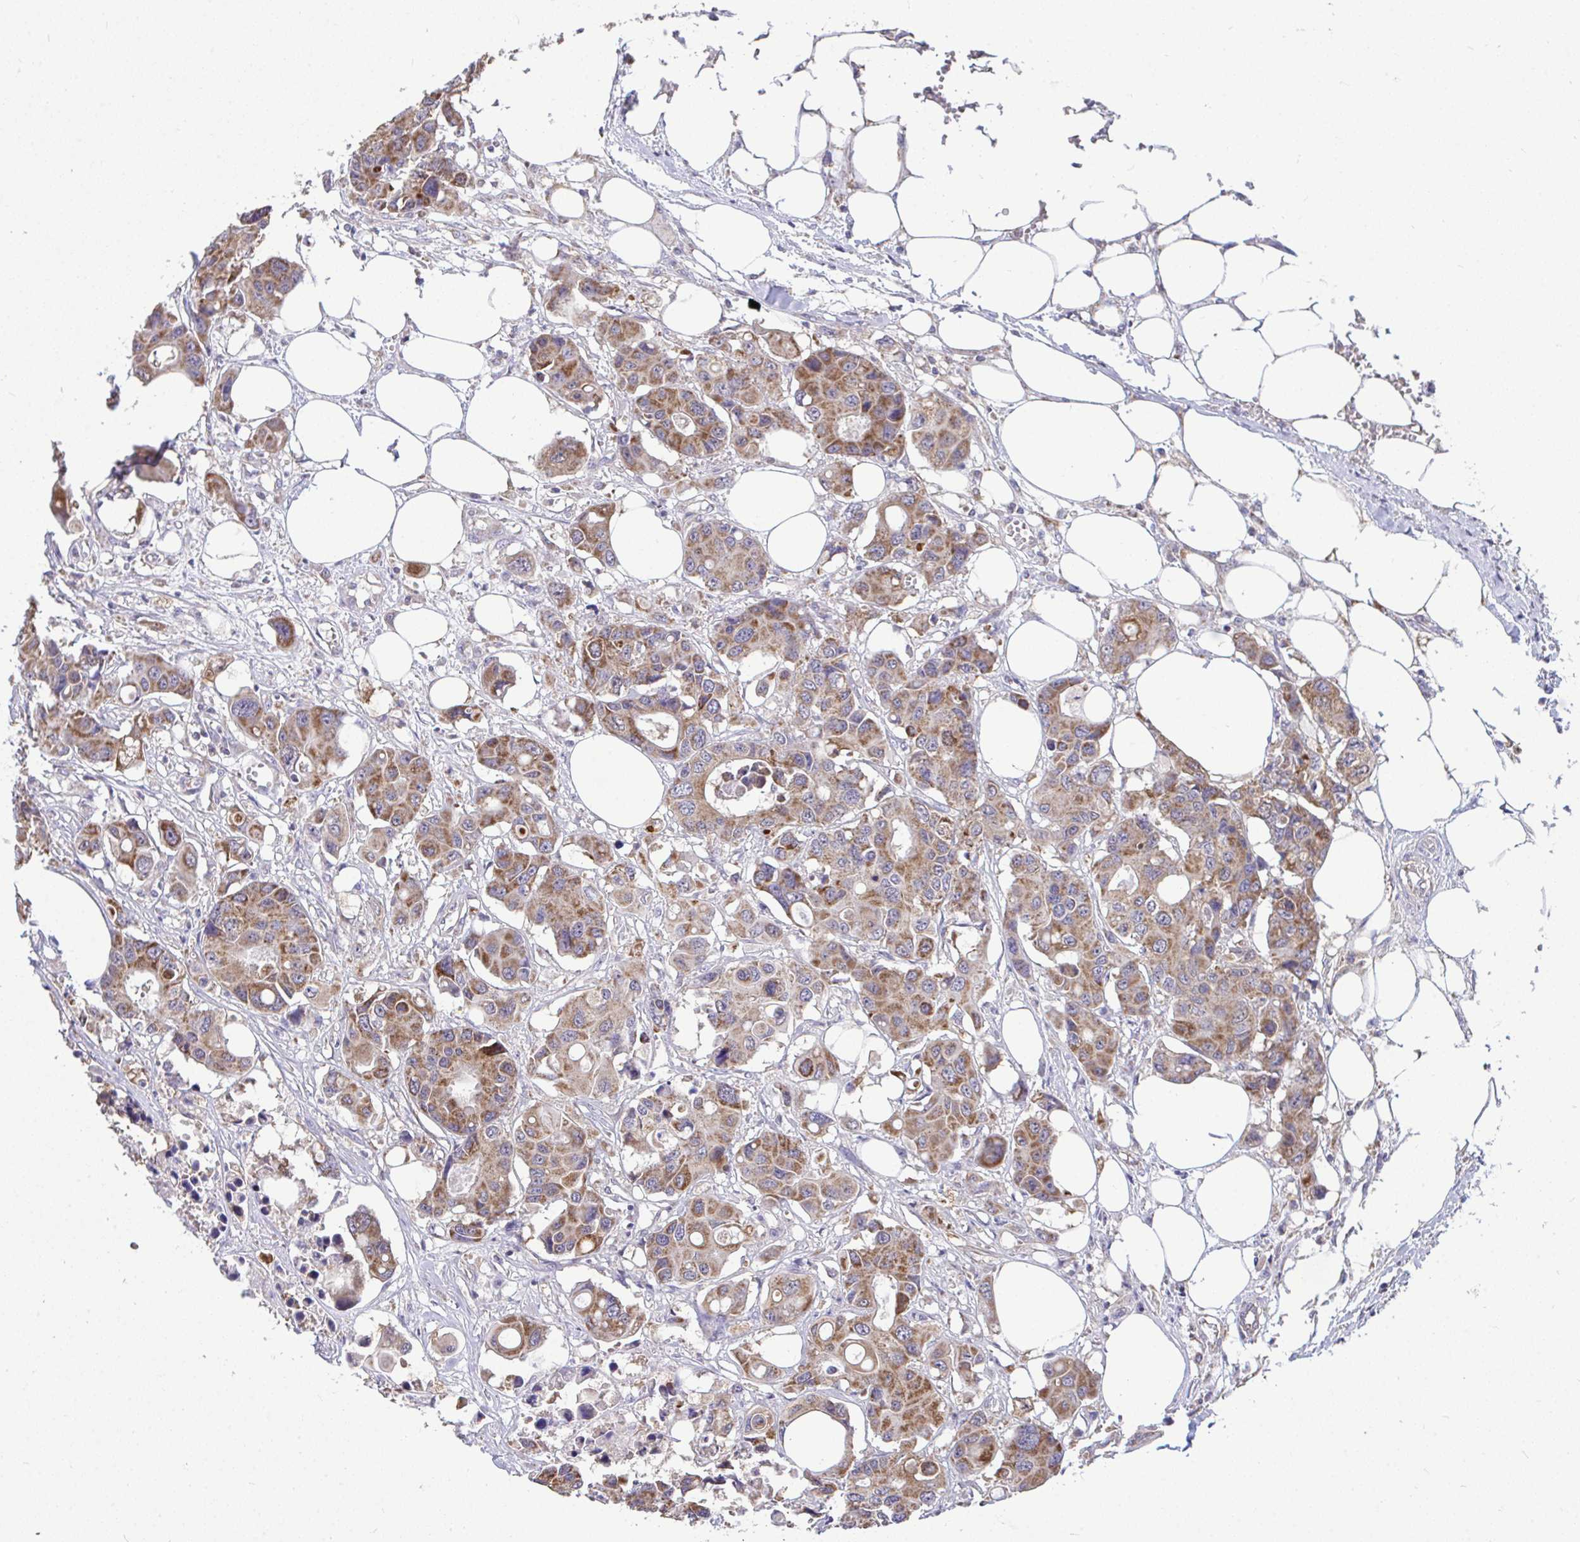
{"staining": {"intensity": "moderate", "quantity": ">75%", "location": "cytoplasmic/membranous"}, "tissue": "colorectal cancer", "cell_type": "Tumor cells", "image_type": "cancer", "snomed": [{"axis": "morphology", "description": "Adenocarcinoma, NOS"}, {"axis": "topography", "description": "Colon"}], "caption": "Immunohistochemistry (IHC) staining of colorectal cancer (adenocarcinoma), which demonstrates medium levels of moderate cytoplasmic/membranous positivity in about >75% of tumor cells indicating moderate cytoplasmic/membranous protein staining. The staining was performed using DAB (brown) for protein detection and nuclei were counterstained in hematoxylin (blue).", "gene": "SARS2", "patient": {"sex": "male", "age": 77}}